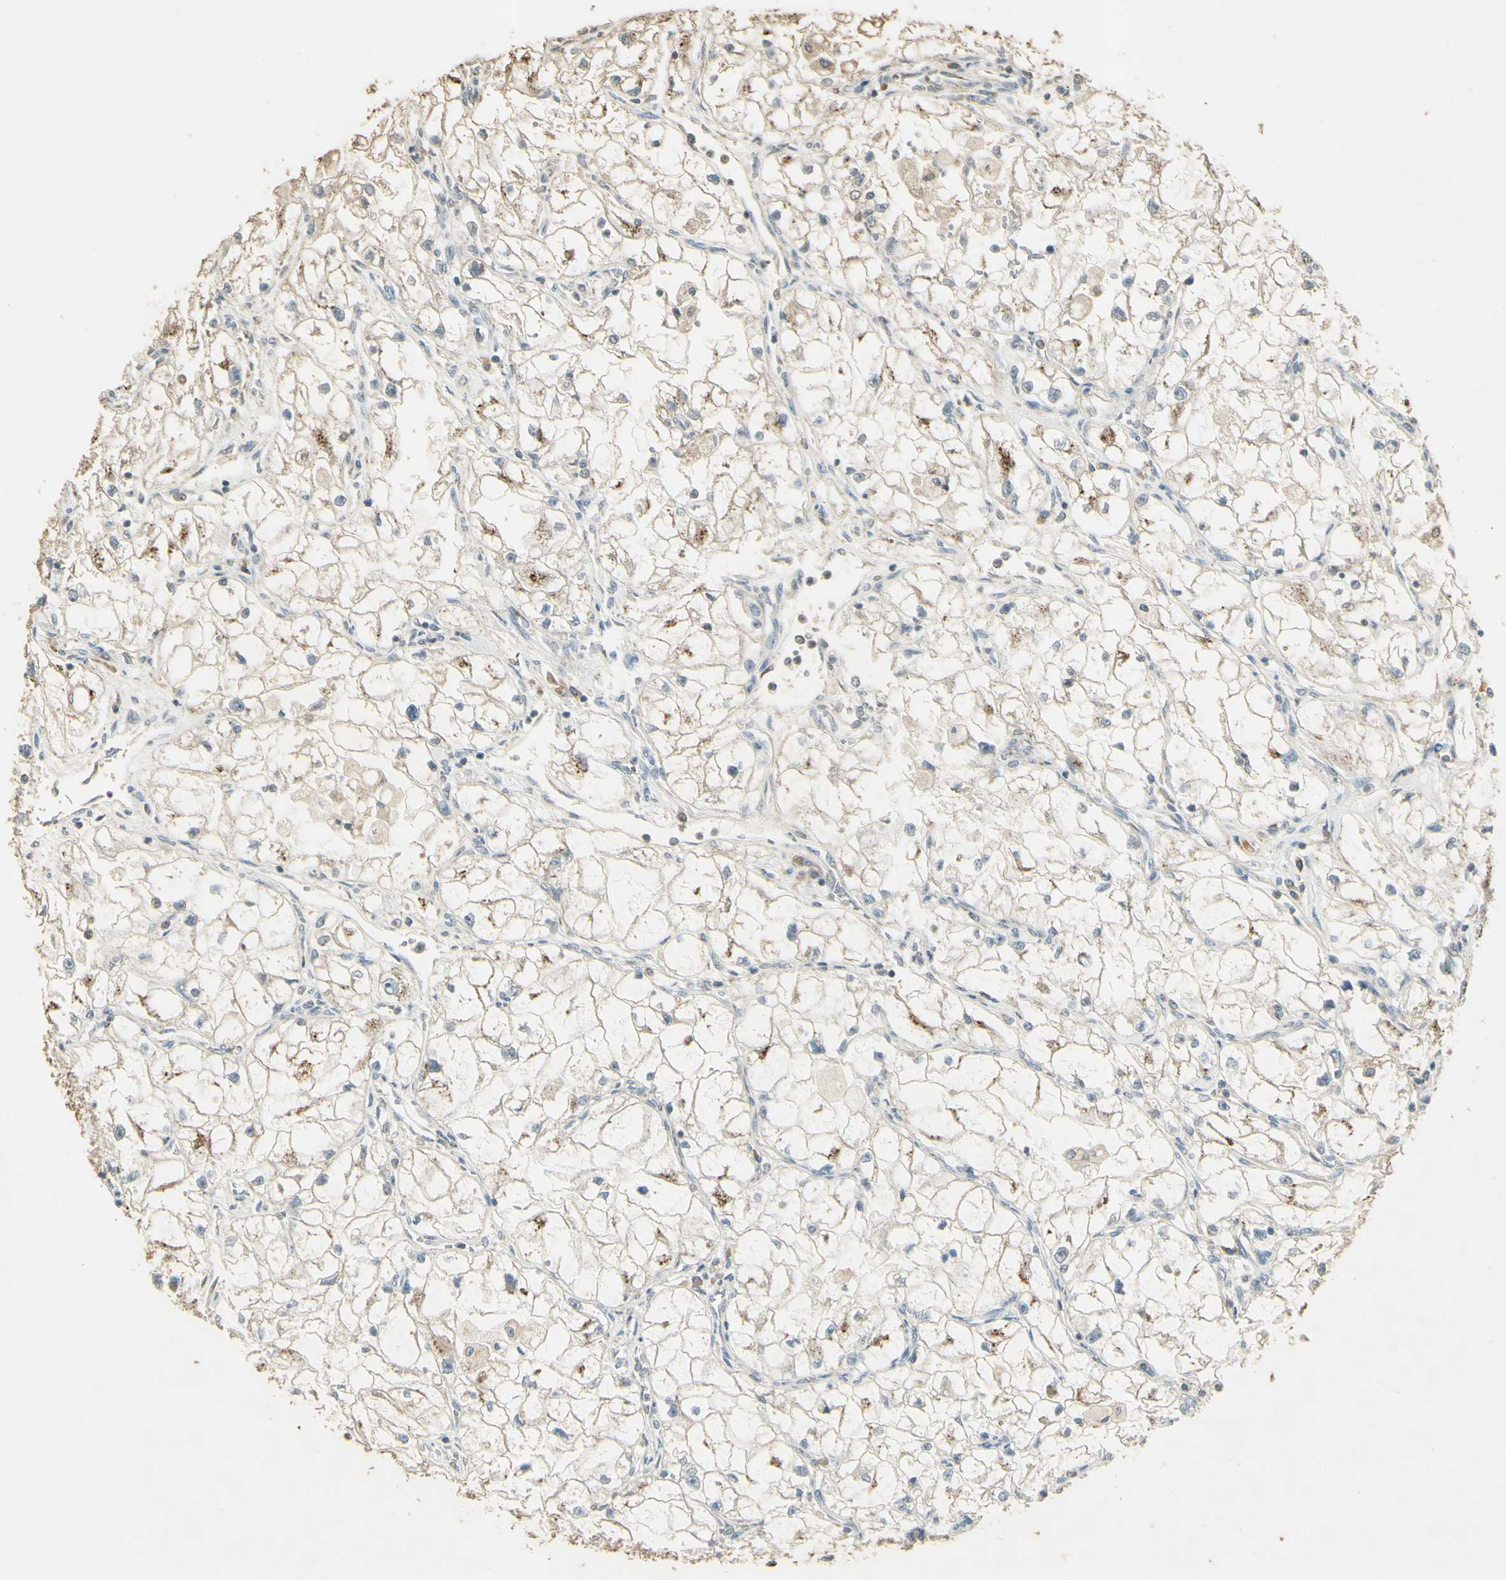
{"staining": {"intensity": "weak", "quantity": "25%-75%", "location": "cytoplasmic/membranous"}, "tissue": "renal cancer", "cell_type": "Tumor cells", "image_type": "cancer", "snomed": [{"axis": "morphology", "description": "Adenocarcinoma, NOS"}, {"axis": "topography", "description": "Kidney"}], "caption": "Protein staining of renal cancer tissue shows weak cytoplasmic/membranous positivity in about 25%-75% of tumor cells. Ihc stains the protein of interest in brown and the nuclei are stained blue.", "gene": "UXS1", "patient": {"sex": "female", "age": 70}}